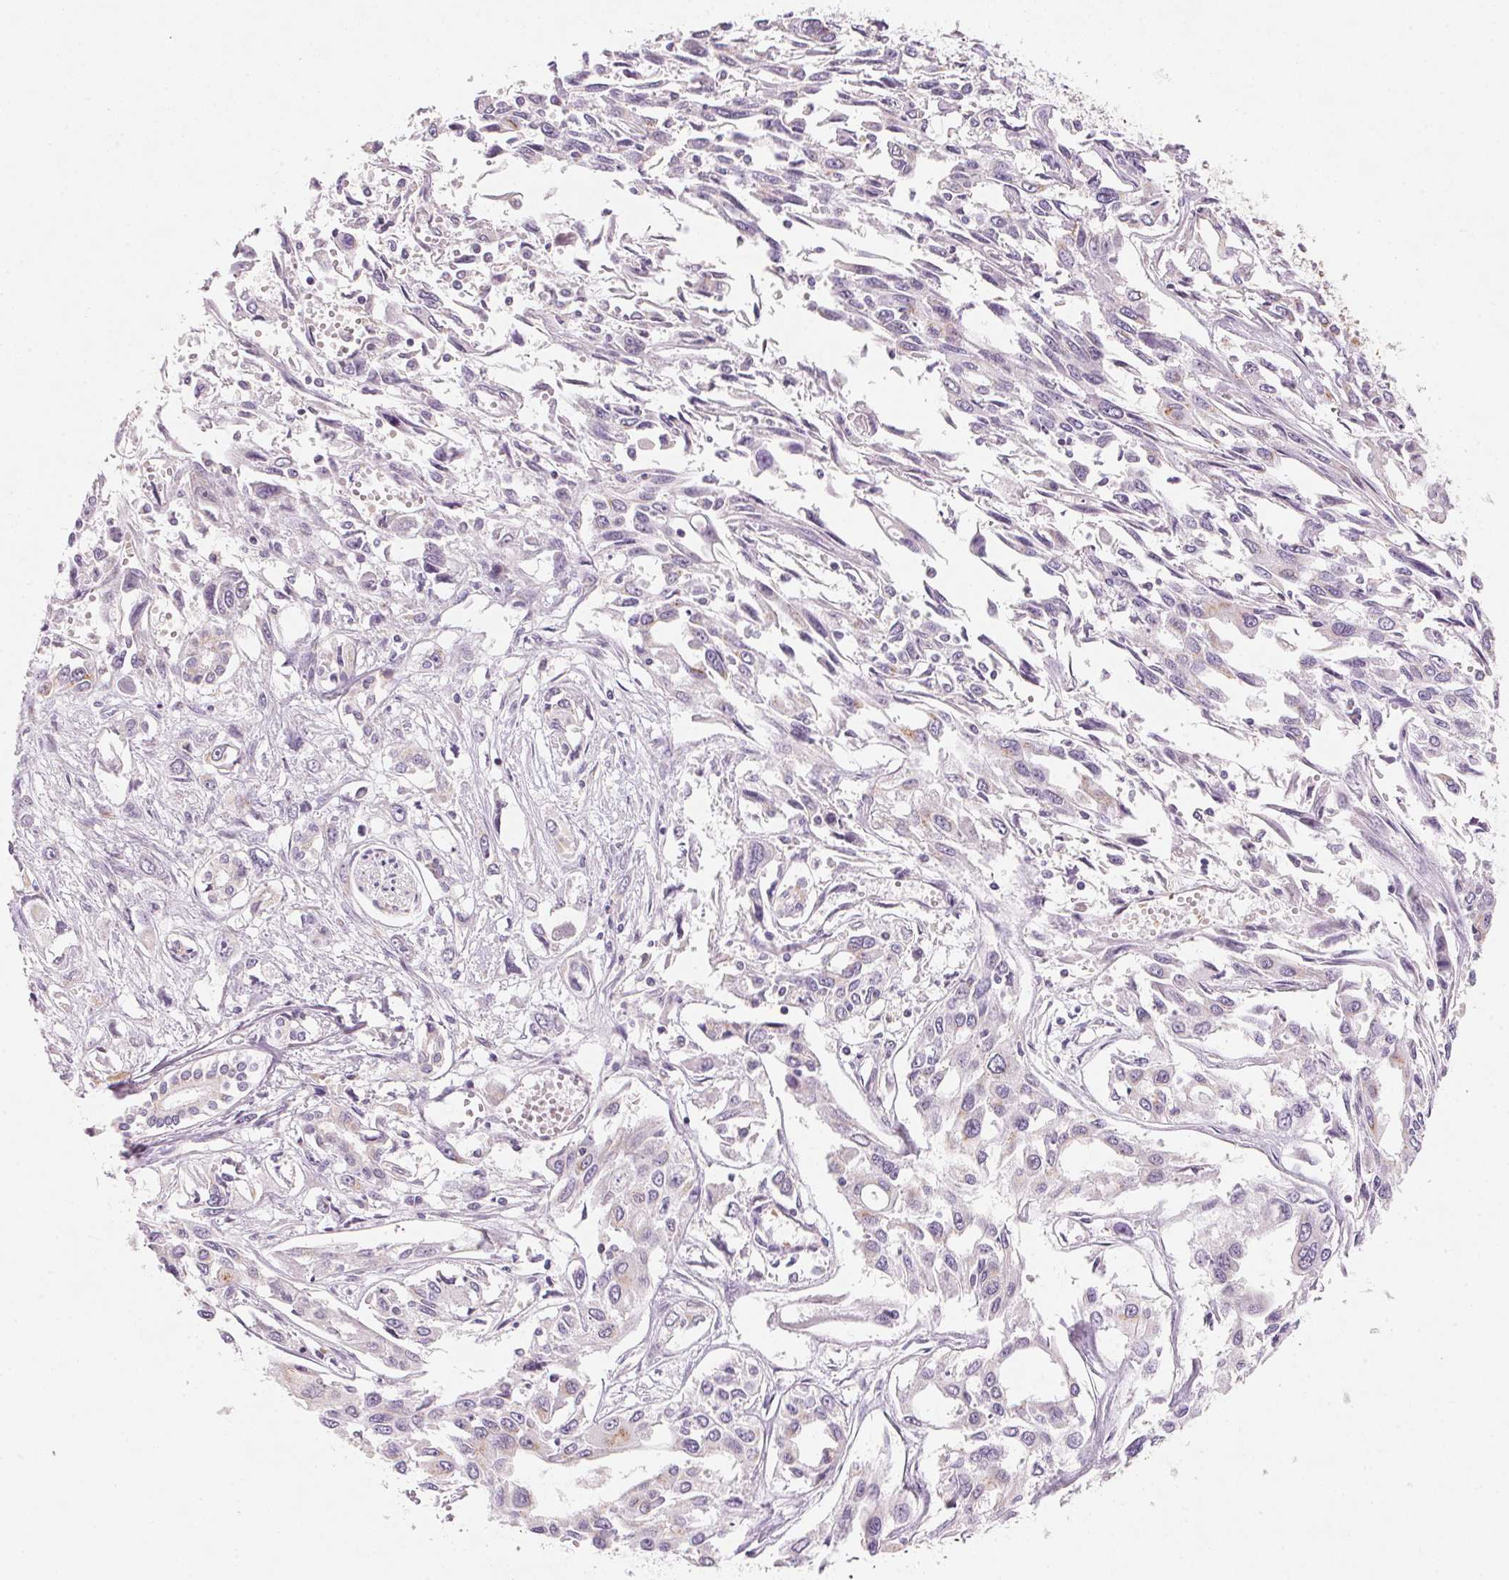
{"staining": {"intensity": "negative", "quantity": "none", "location": "none"}, "tissue": "pancreatic cancer", "cell_type": "Tumor cells", "image_type": "cancer", "snomed": [{"axis": "morphology", "description": "Adenocarcinoma, NOS"}, {"axis": "topography", "description": "Pancreas"}], "caption": "An image of human pancreatic cancer (adenocarcinoma) is negative for staining in tumor cells. (DAB IHC visualized using brightfield microscopy, high magnification).", "gene": "DRAM2", "patient": {"sex": "female", "age": 55}}